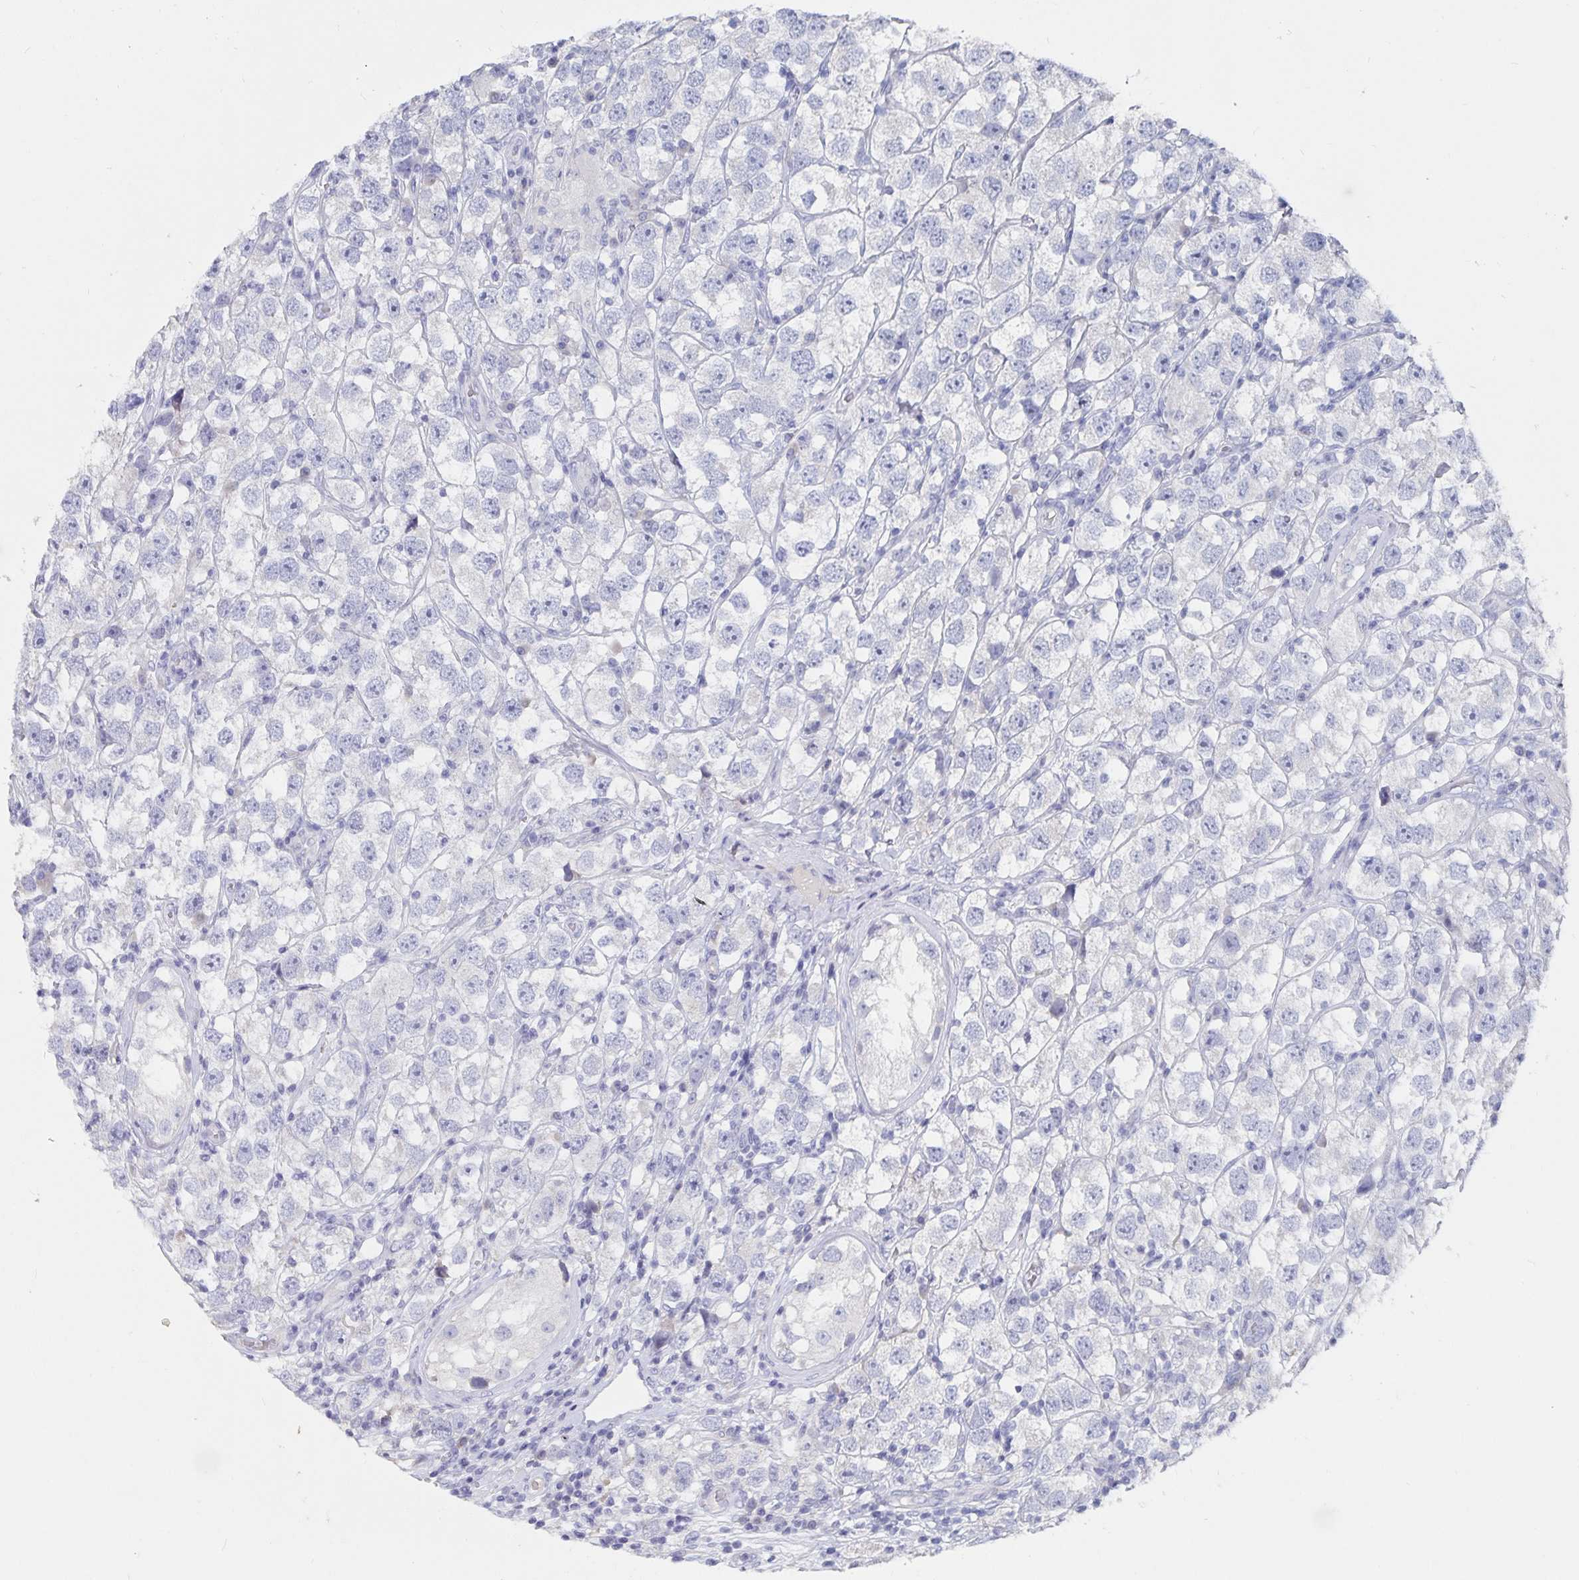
{"staining": {"intensity": "negative", "quantity": "none", "location": "none"}, "tissue": "testis cancer", "cell_type": "Tumor cells", "image_type": "cancer", "snomed": [{"axis": "morphology", "description": "Seminoma, NOS"}, {"axis": "topography", "description": "Testis"}], "caption": "Immunohistochemistry (IHC) histopathology image of neoplastic tissue: seminoma (testis) stained with DAB demonstrates no significant protein positivity in tumor cells.", "gene": "CFAP69", "patient": {"sex": "male", "age": 26}}